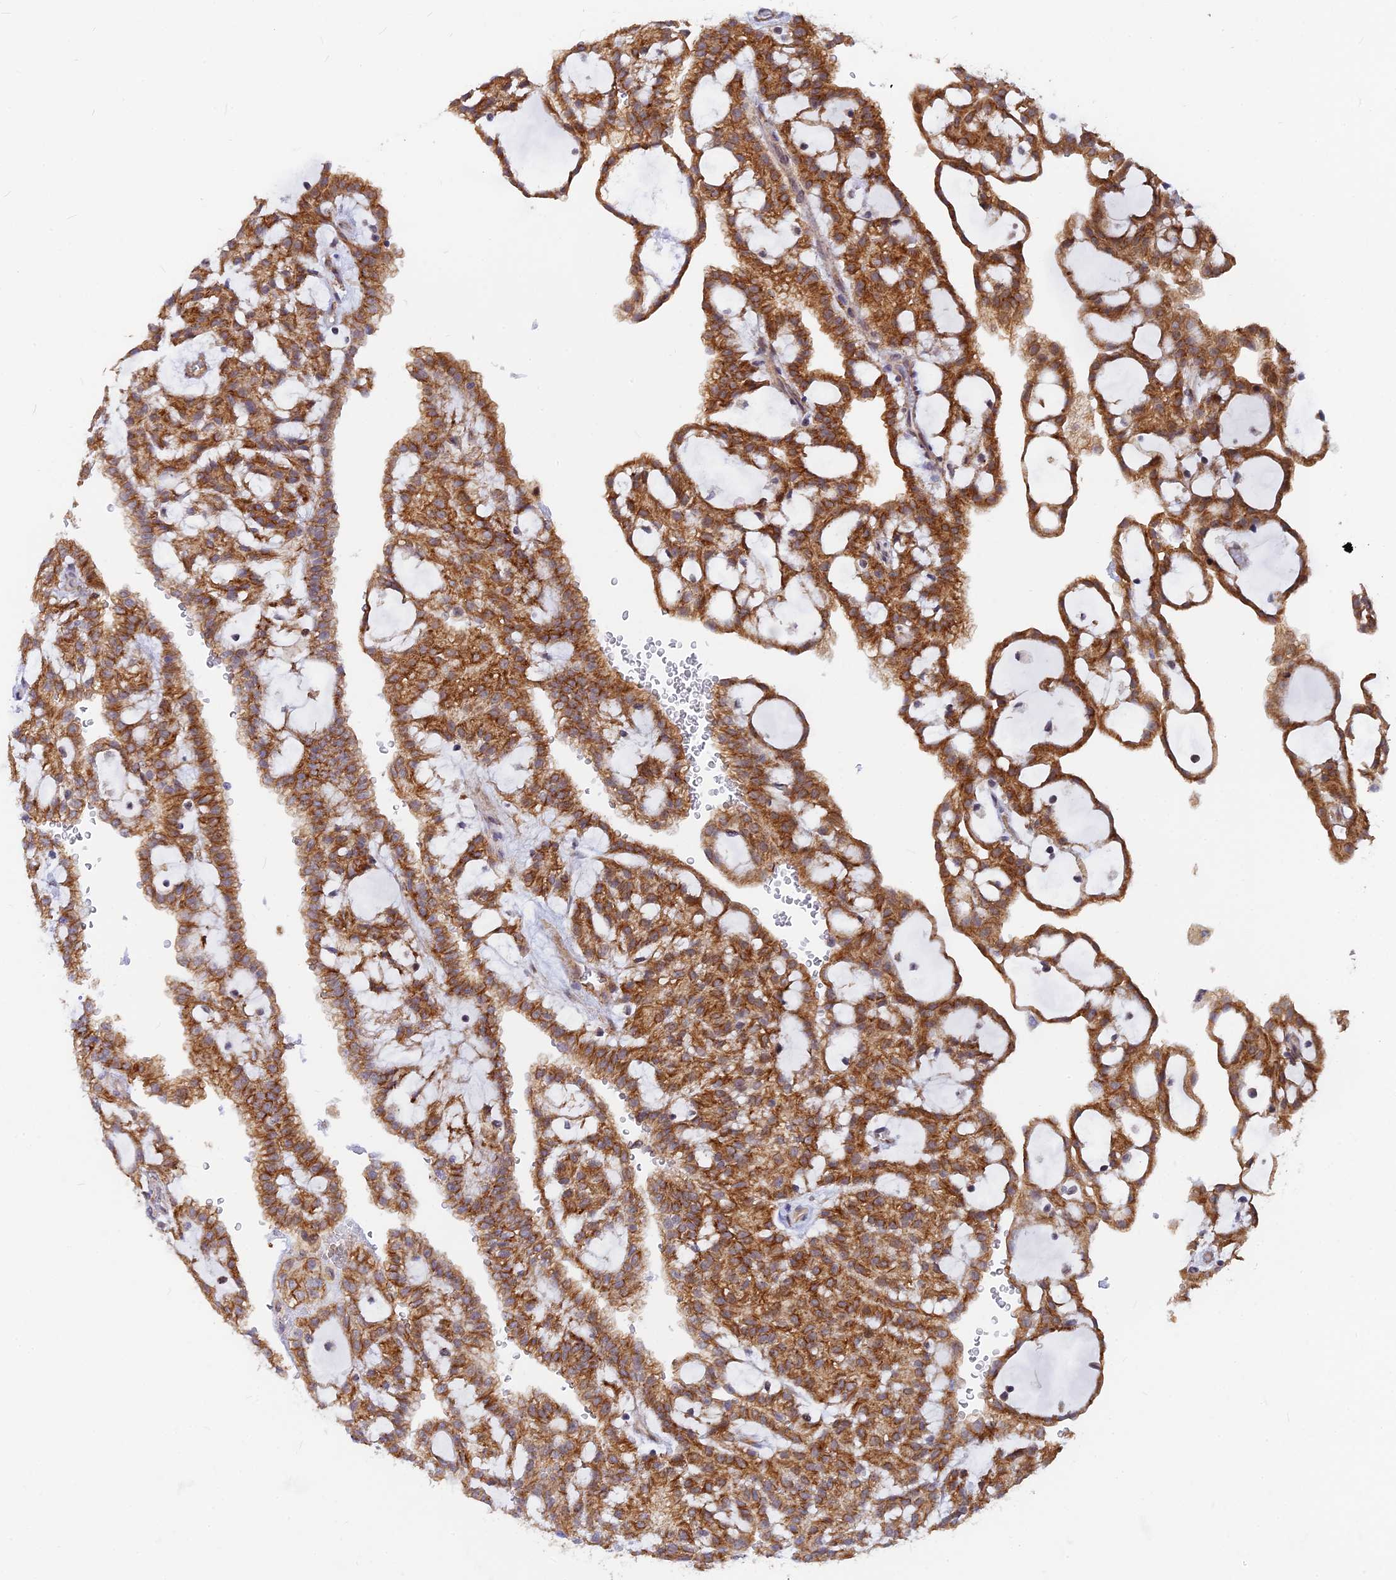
{"staining": {"intensity": "strong", "quantity": ">75%", "location": "cytoplasmic/membranous"}, "tissue": "renal cancer", "cell_type": "Tumor cells", "image_type": "cancer", "snomed": [{"axis": "morphology", "description": "Adenocarcinoma, NOS"}, {"axis": "topography", "description": "Kidney"}], "caption": "Human renal adenocarcinoma stained for a protein (brown) exhibits strong cytoplasmic/membranous positive positivity in approximately >75% of tumor cells.", "gene": "VSTM2L", "patient": {"sex": "male", "age": 63}}